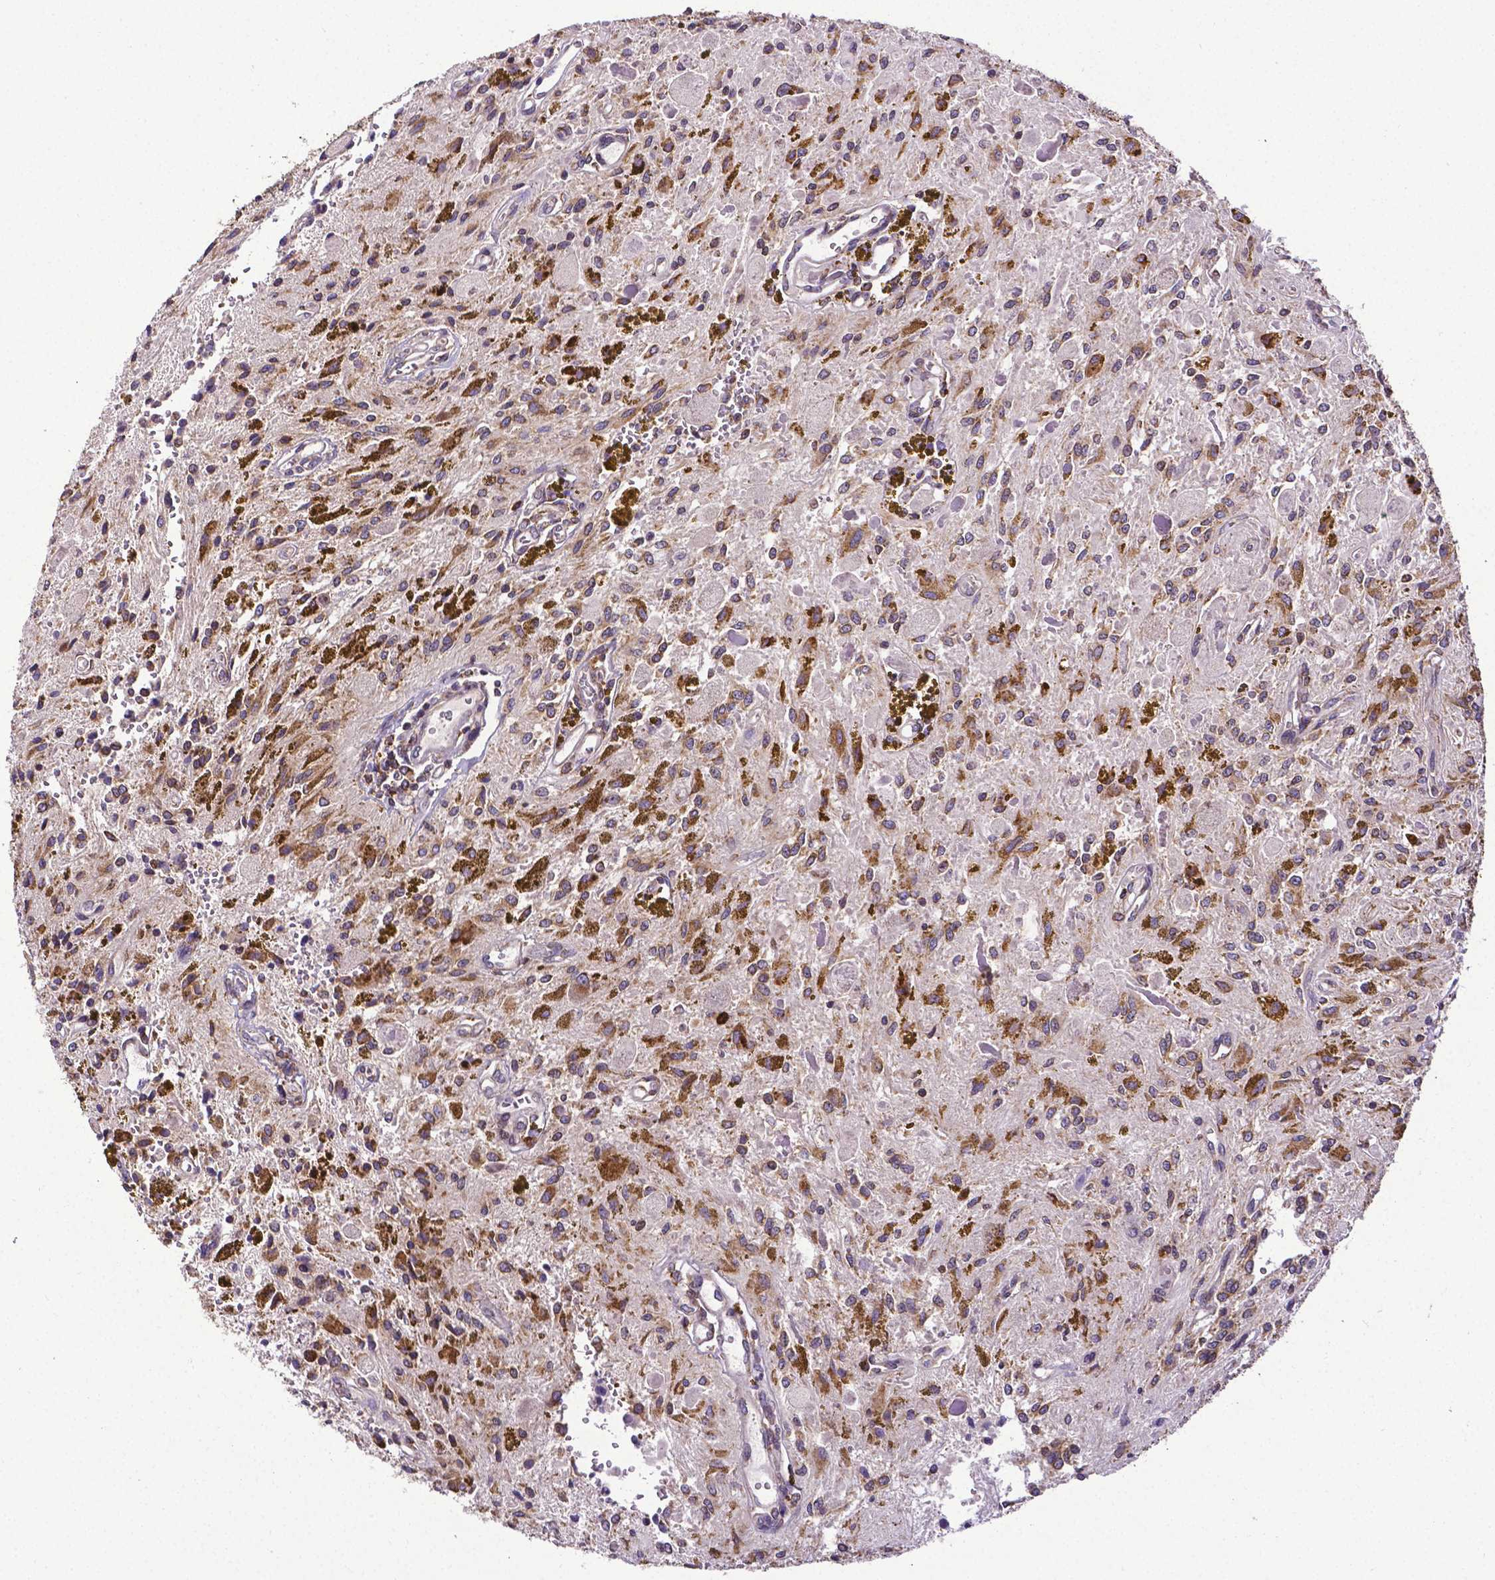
{"staining": {"intensity": "moderate", "quantity": "25%-75%", "location": "cytoplasmic/membranous"}, "tissue": "glioma", "cell_type": "Tumor cells", "image_type": "cancer", "snomed": [{"axis": "morphology", "description": "Glioma, malignant, Low grade"}, {"axis": "topography", "description": "Cerebellum"}], "caption": "Immunohistochemistry (DAB (3,3'-diaminobenzidine)) staining of low-grade glioma (malignant) reveals moderate cytoplasmic/membranous protein expression in approximately 25%-75% of tumor cells.", "gene": "MTDH", "patient": {"sex": "female", "age": 14}}